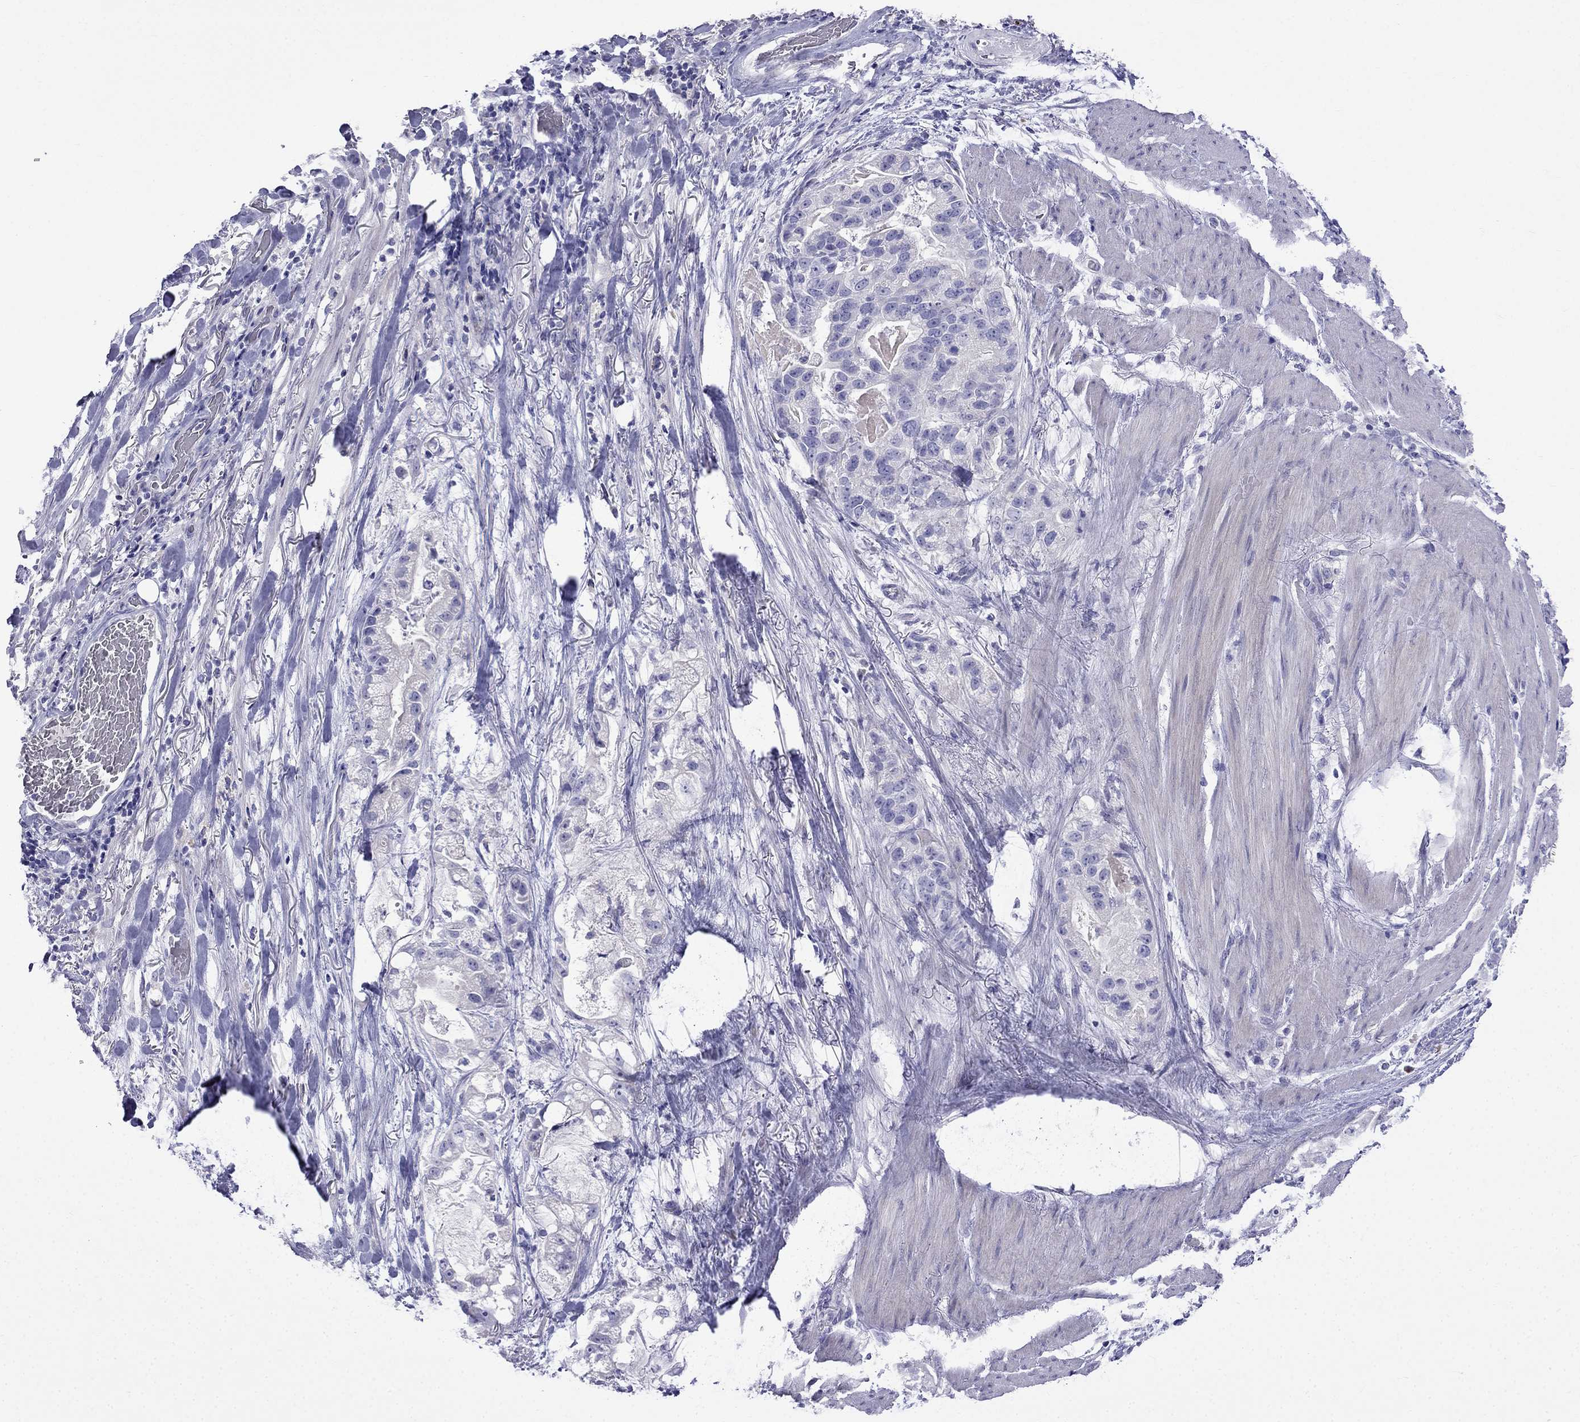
{"staining": {"intensity": "negative", "quantity": "none", "location": "none"}, "tissue": "stomach cancer", "cell_type": "Tumor cells", "image_type": "cancer", "snomed": [{"axis": "morphology", "description": "Adenocarcinoma, NOS"}, {"axis": "topography", "description": "Stomach"}], "caption": "A micrograph of human stomach cancer is negative for staining in tumor cells.", "gene": "PATE1", "patient": {"sex": "male", "age": 59}}